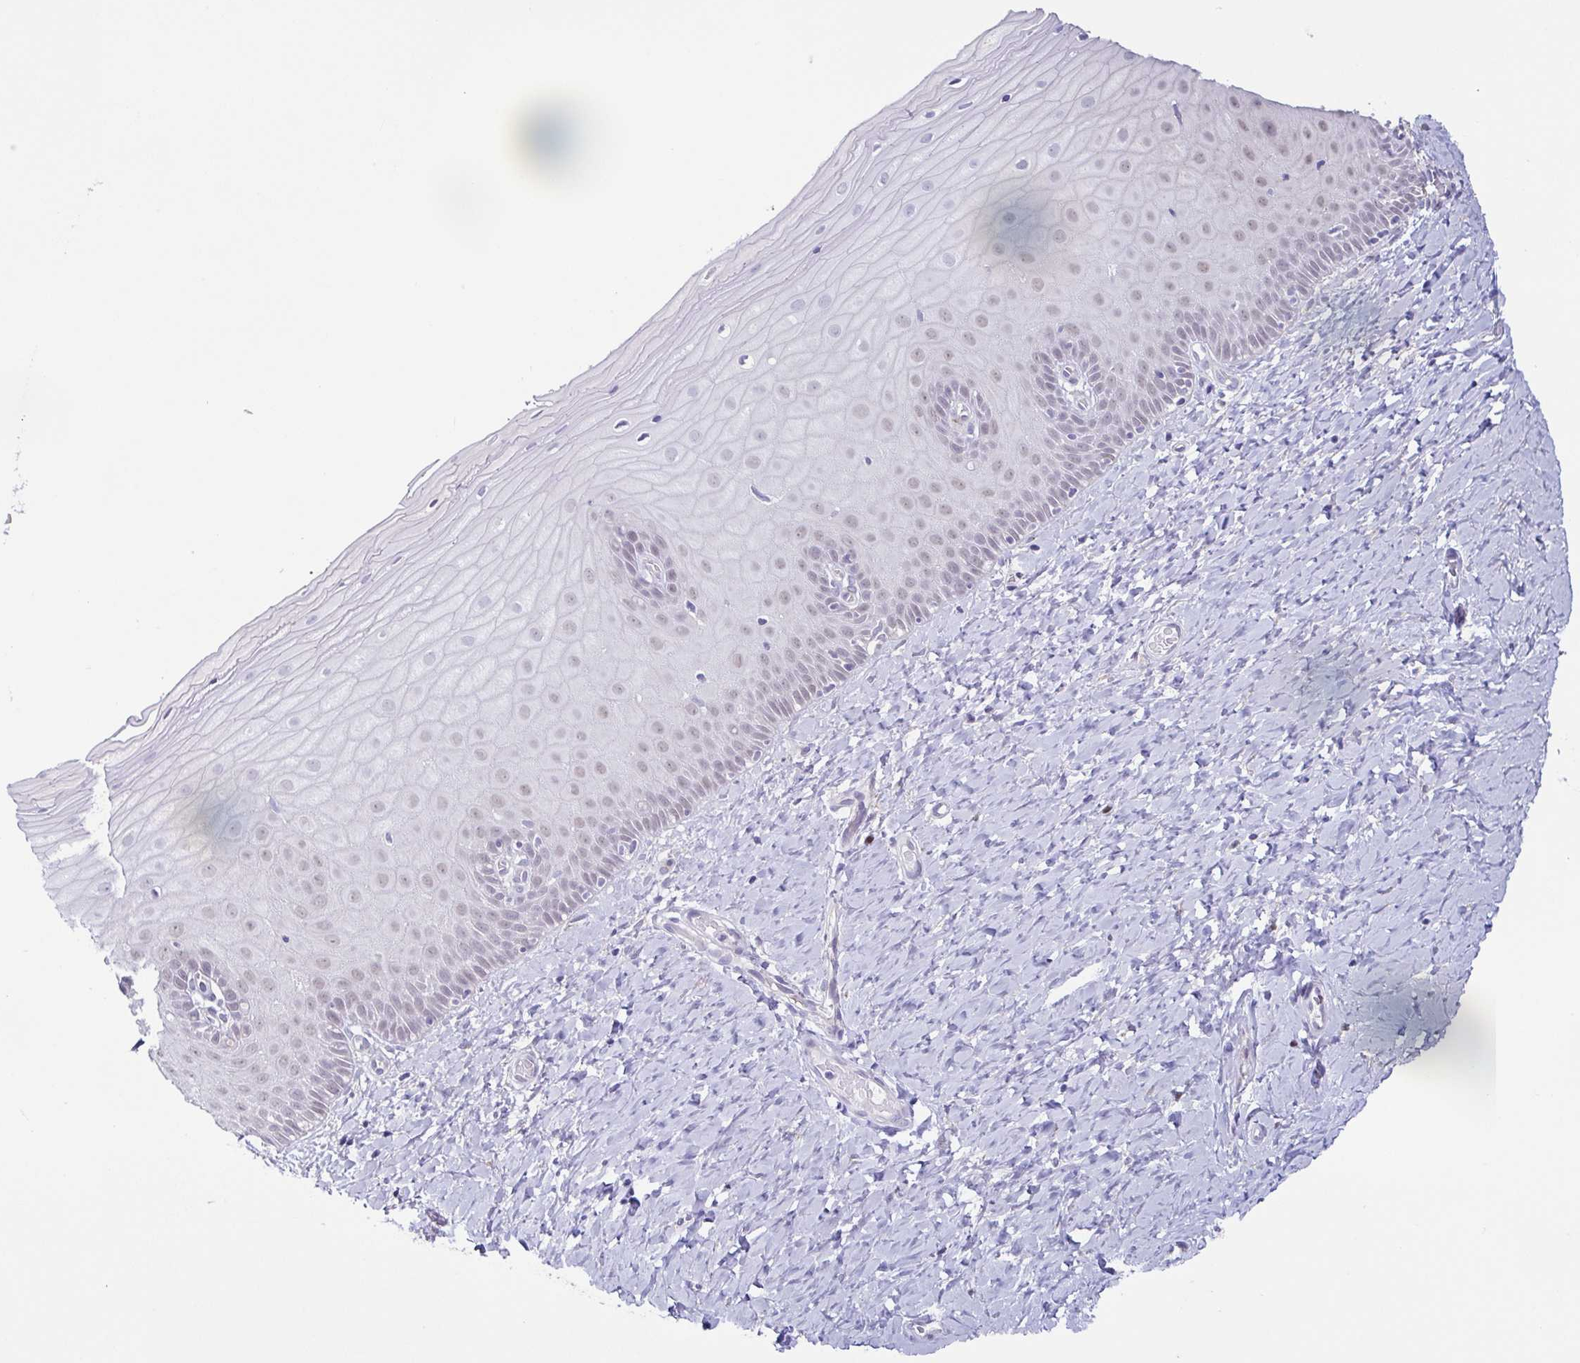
{"staining": {"intensity": "moderate", "quantity": "25%-75%", "location": "nuclear"}, "tissue": "cervix", "cell_type": "Glandular cells", "image_type": "normal", "snomed": [{"axis": "morphology", "description": "Normal tissue, NOS"}, {"axis": "topography", "description": "Cervix"}], "caption": "An immunohistochemistry (IHC) photomicrograph of benign tissue is shown. Protein staining in brown shows moderate nuclear positivity in cervix within glandular cells.", "gene": "UBE2Q1", "patient": {"sex": "female", "age": 37}}